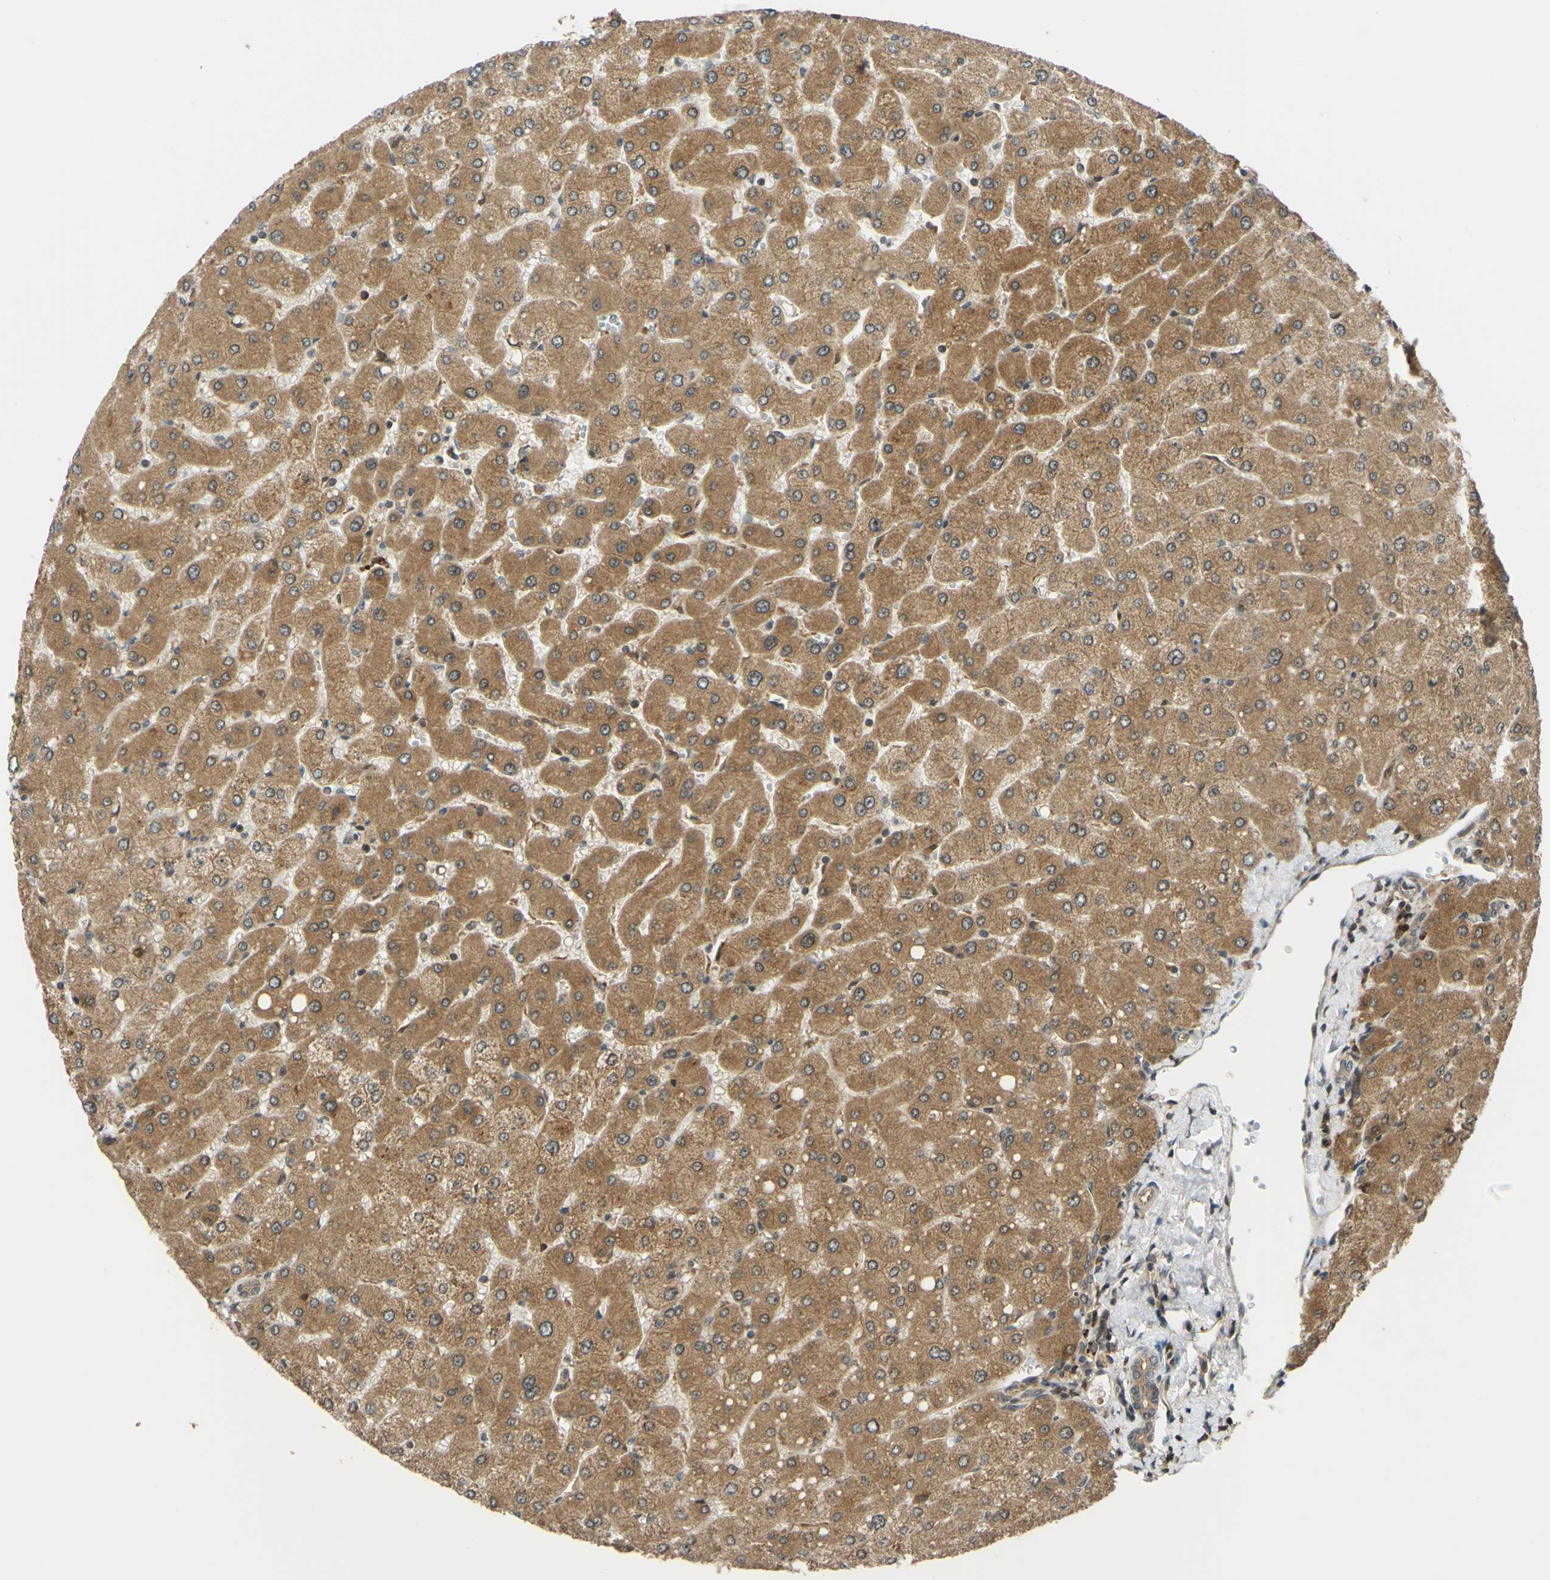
{"staining": {"intensity": "moderate", "quantity": ">75%", "location": "cytoplasmic/membranous"}, "tissue": "liver", "cell_type": "Cholangiocytes", "image_type": "normal", "snomed": [{"axis": "morphology", "description": "Normal tissue, NOS"}, {"axis": "topography", "description": "Liver"}], "caption": "Protein staining of unremarkable liver shows moderate cytoplasmic/membranous staining in approximately >75% of cholangiocytes.", "gene": "ABCC8", "patient": {"sex": "male", "age": 55}}